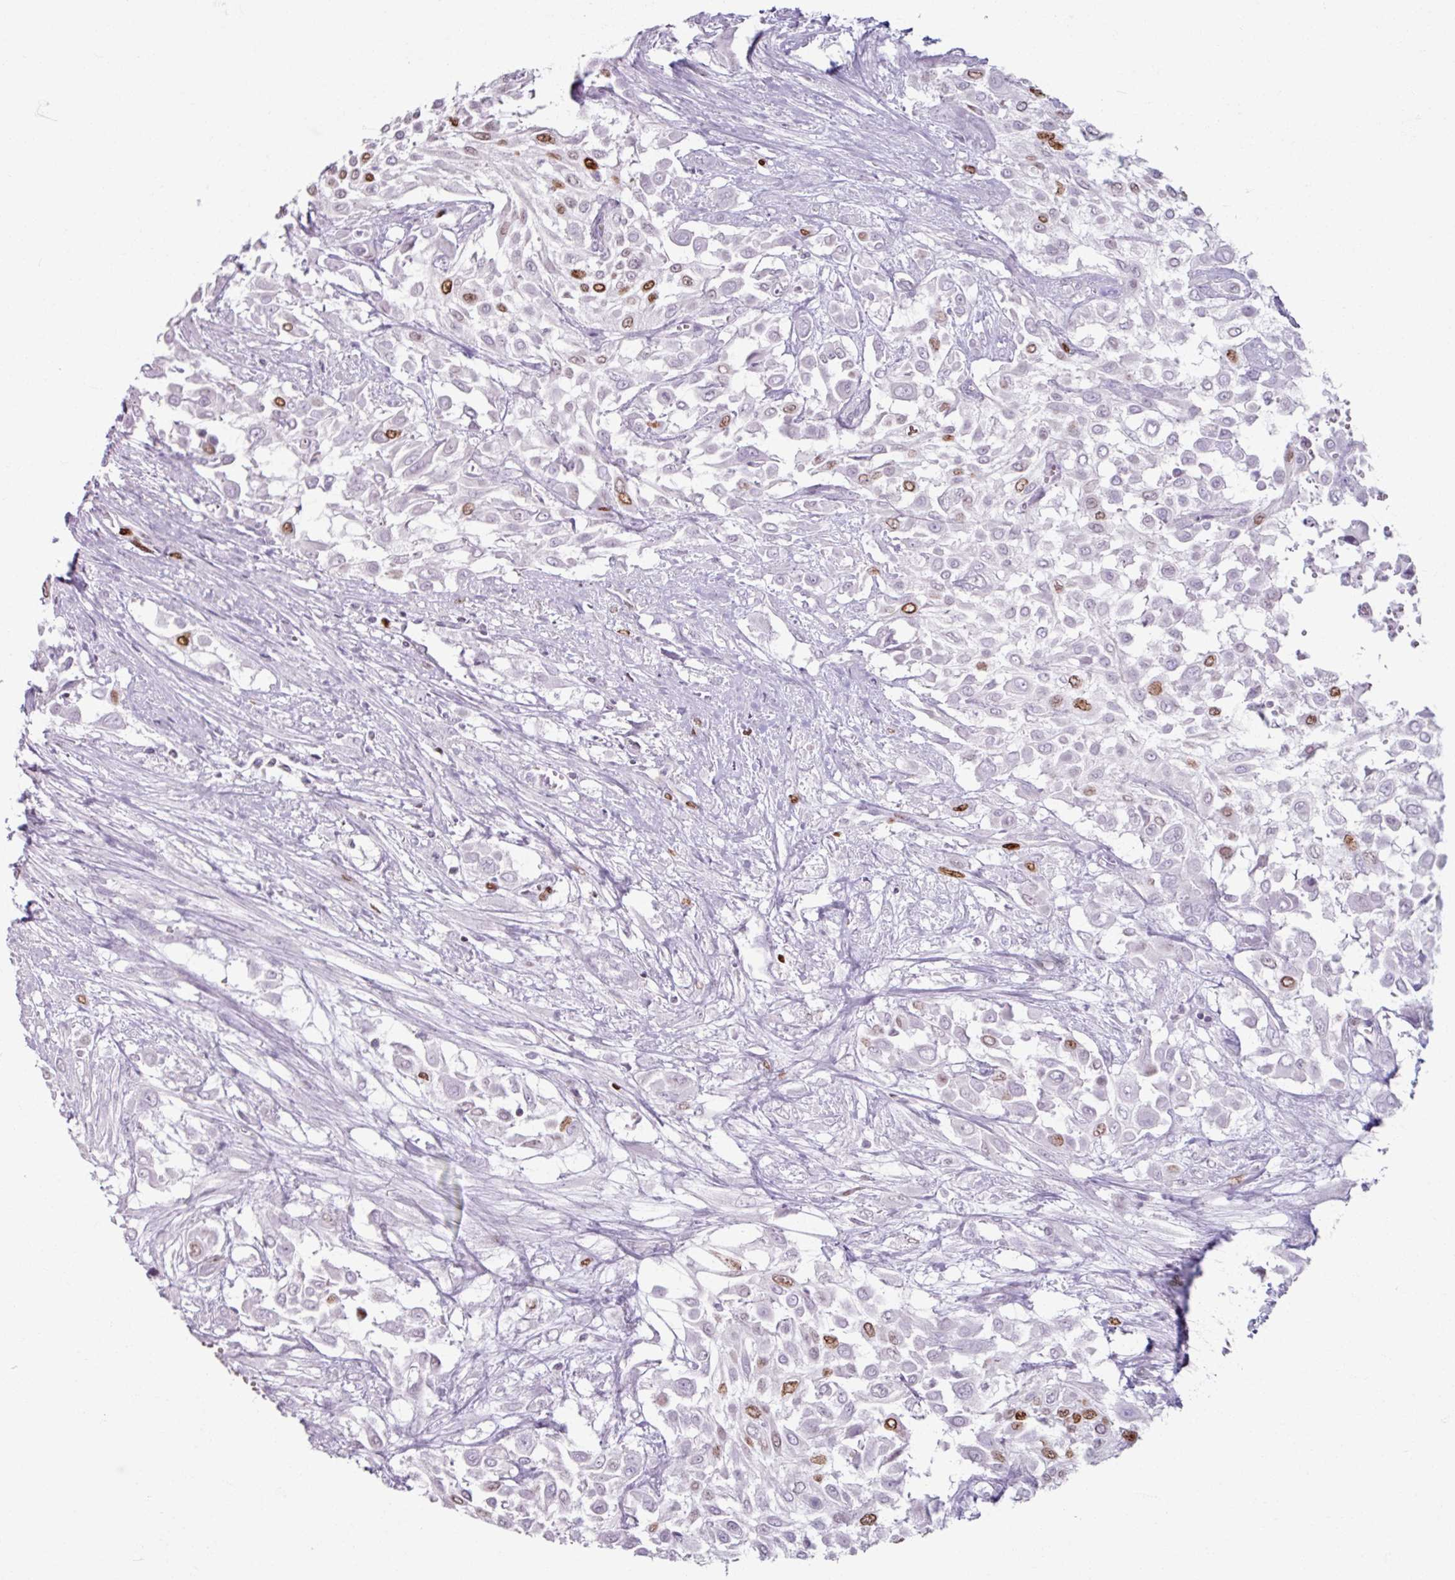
{"staining": {"intensity": "moderate", "quantity": "<25%", "location": "nuclear"}, "tissue": "urothelial cancer", "cell_type": "Tumor cells", "image_type": "cancer", "snomed": [{"axis": "morphology", "description": "Urothelial carcinoma, High grade"}, {"axis": "topography", "description": "Urinary bladder"}], "caption": "Moderate nuclear staining for a protein is appreciated in approximately <25% of tumor cells of urothelial carcinoma (high-grade) using immunohistochemistry.", "gene": "ATAD2", "patient": {"sex": "male", "age": 57}}